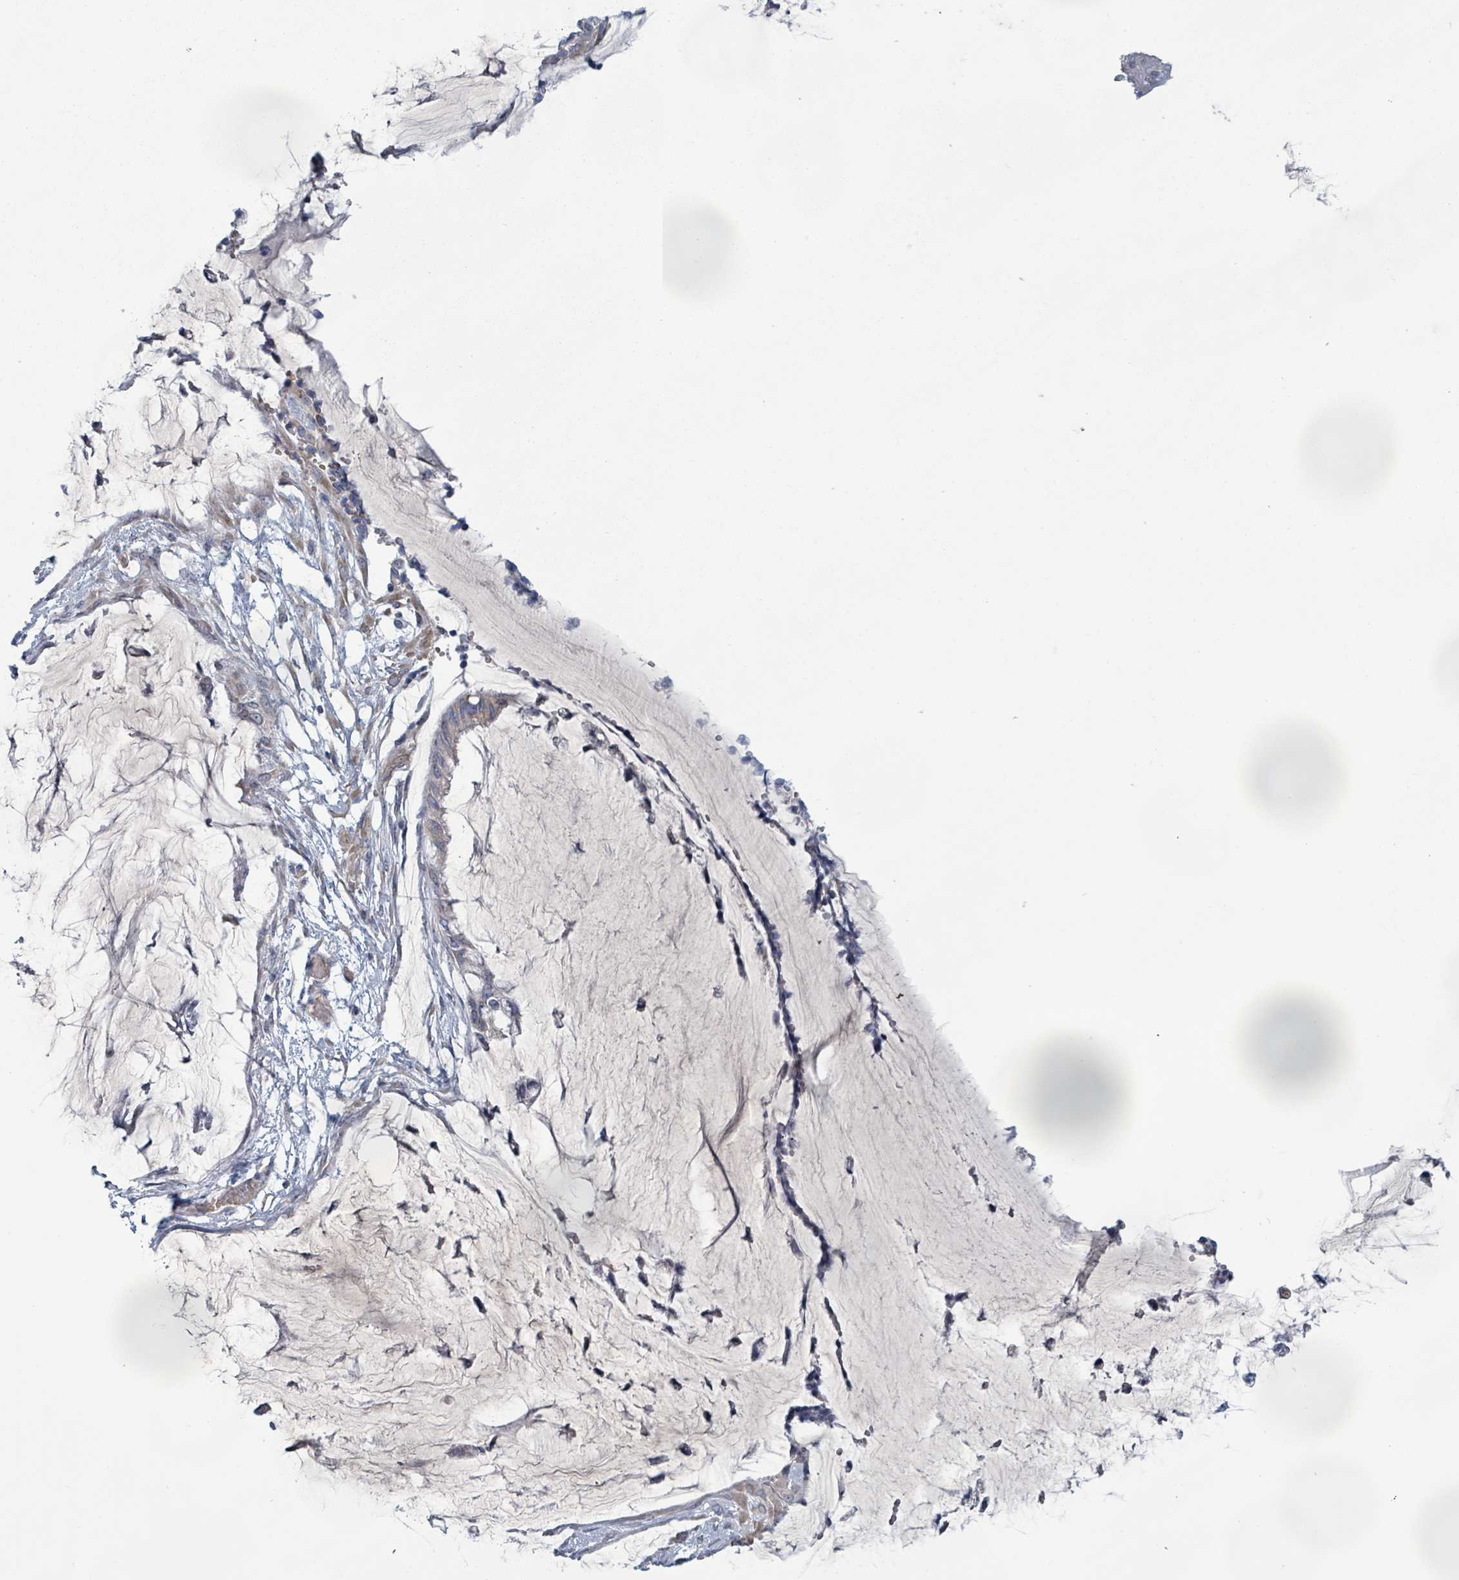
{"staining": {"intensity": "negative", "quantity": "none", "location": "none"}, "tissue": "ovarian cancer", "cell_type": "Tumor cells", "image_type": "cancer", "snomed": [{"axis": "morphology", "description": "Cystadenocarcinoma, mucinous, NOS"}, {"axis": "topography", "description": "Ovary"}], "caption": "This is an IHC image of human ovarian cancer. There is no staining in tumor cells.", "gene": "FKBP1A", "patient": {"sex": "female", "age": 39}}